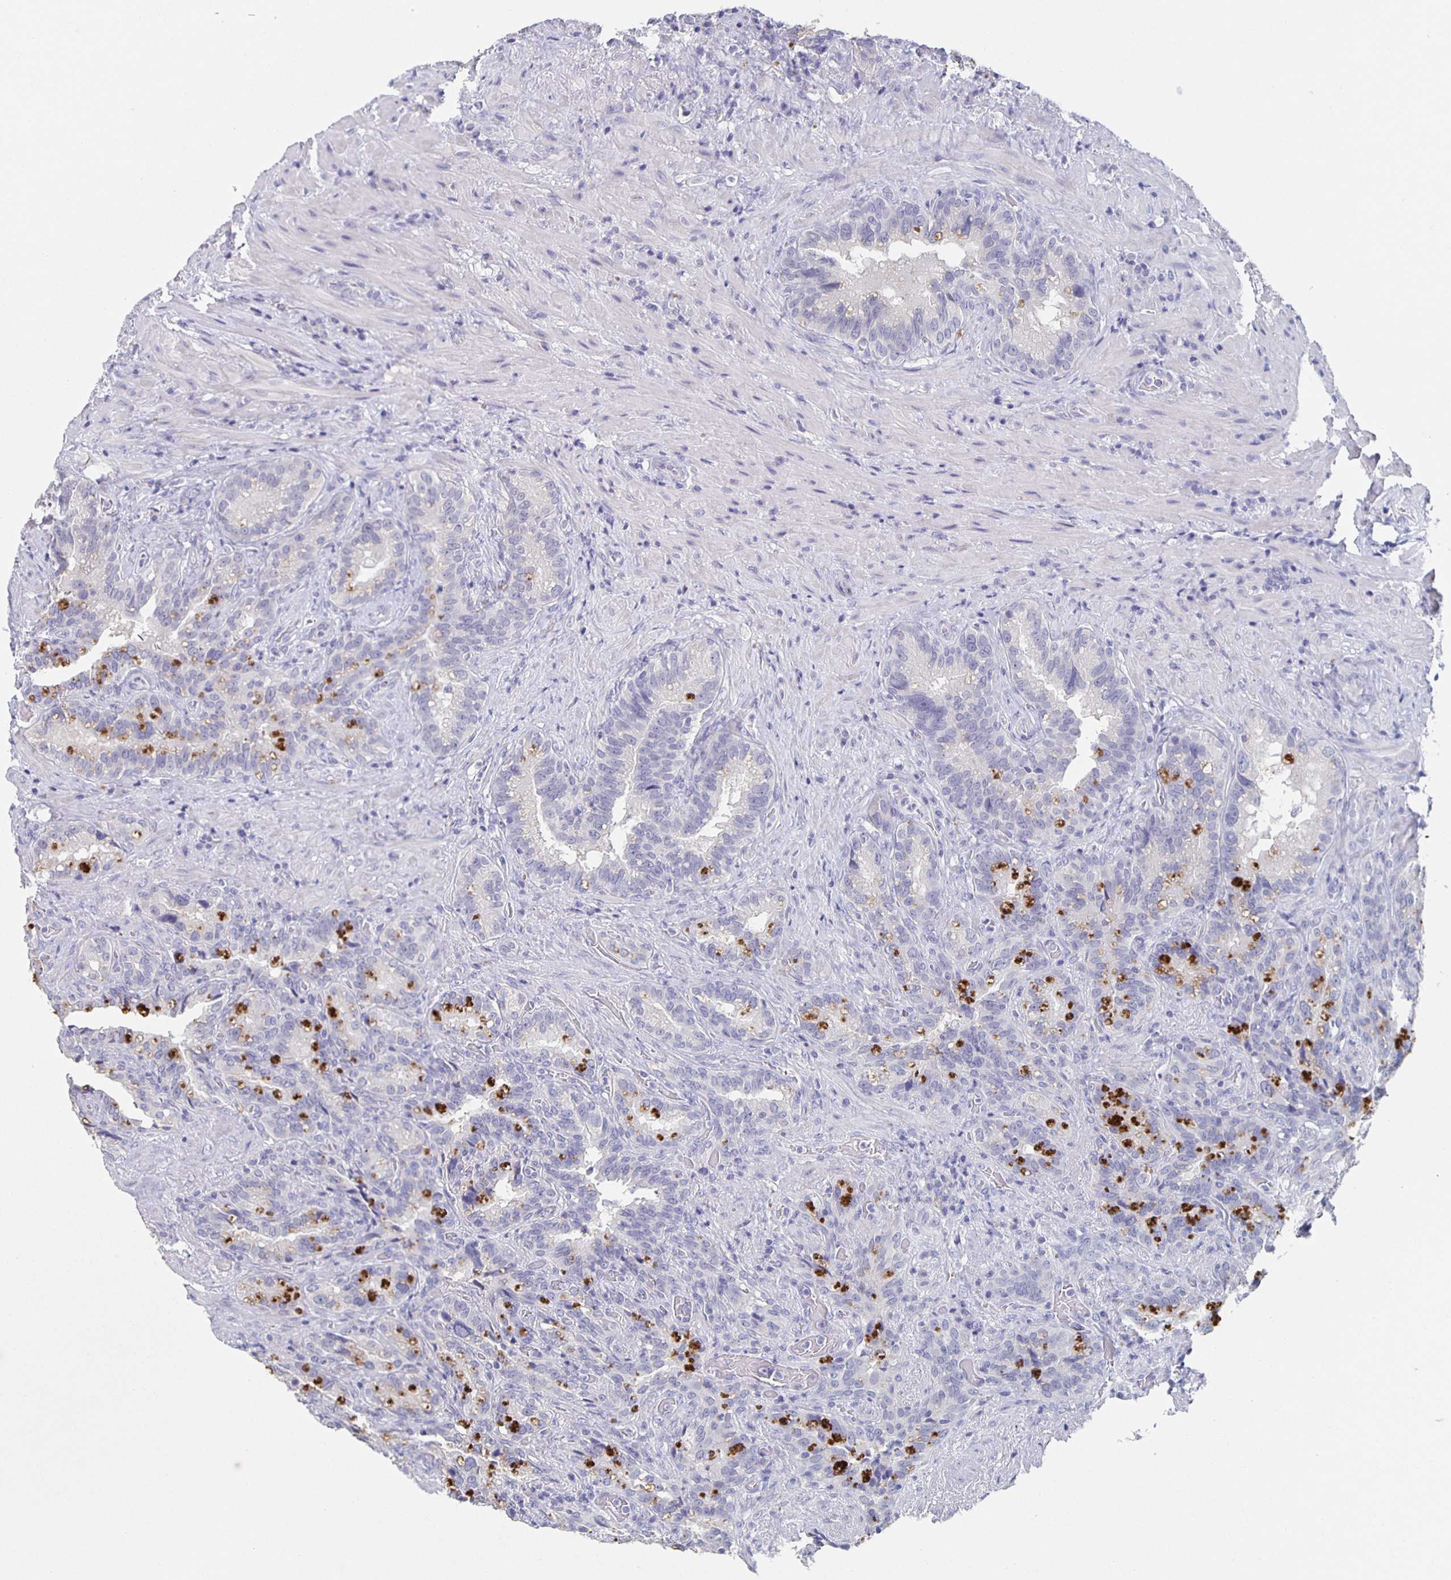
{"staining": {"intensity": "negative", "quantity": "none", "location": "none"}, "tissue": "seminal vesicle", "cell_type": "Glandular cells", "image_type": "normal", "snomed": [{"axis": "morphology", "description": "Normal tissue, NOS"}, {"axis": "topography", "description": "Seminal veicle"}], "caption": "DAB immunohistochemical staining of unremarkable human seminal vesicle exhibits no significant expression in glandular cells.", "gene": "CACNA2D2", "patient": {"sex": "male", "age": 68}}